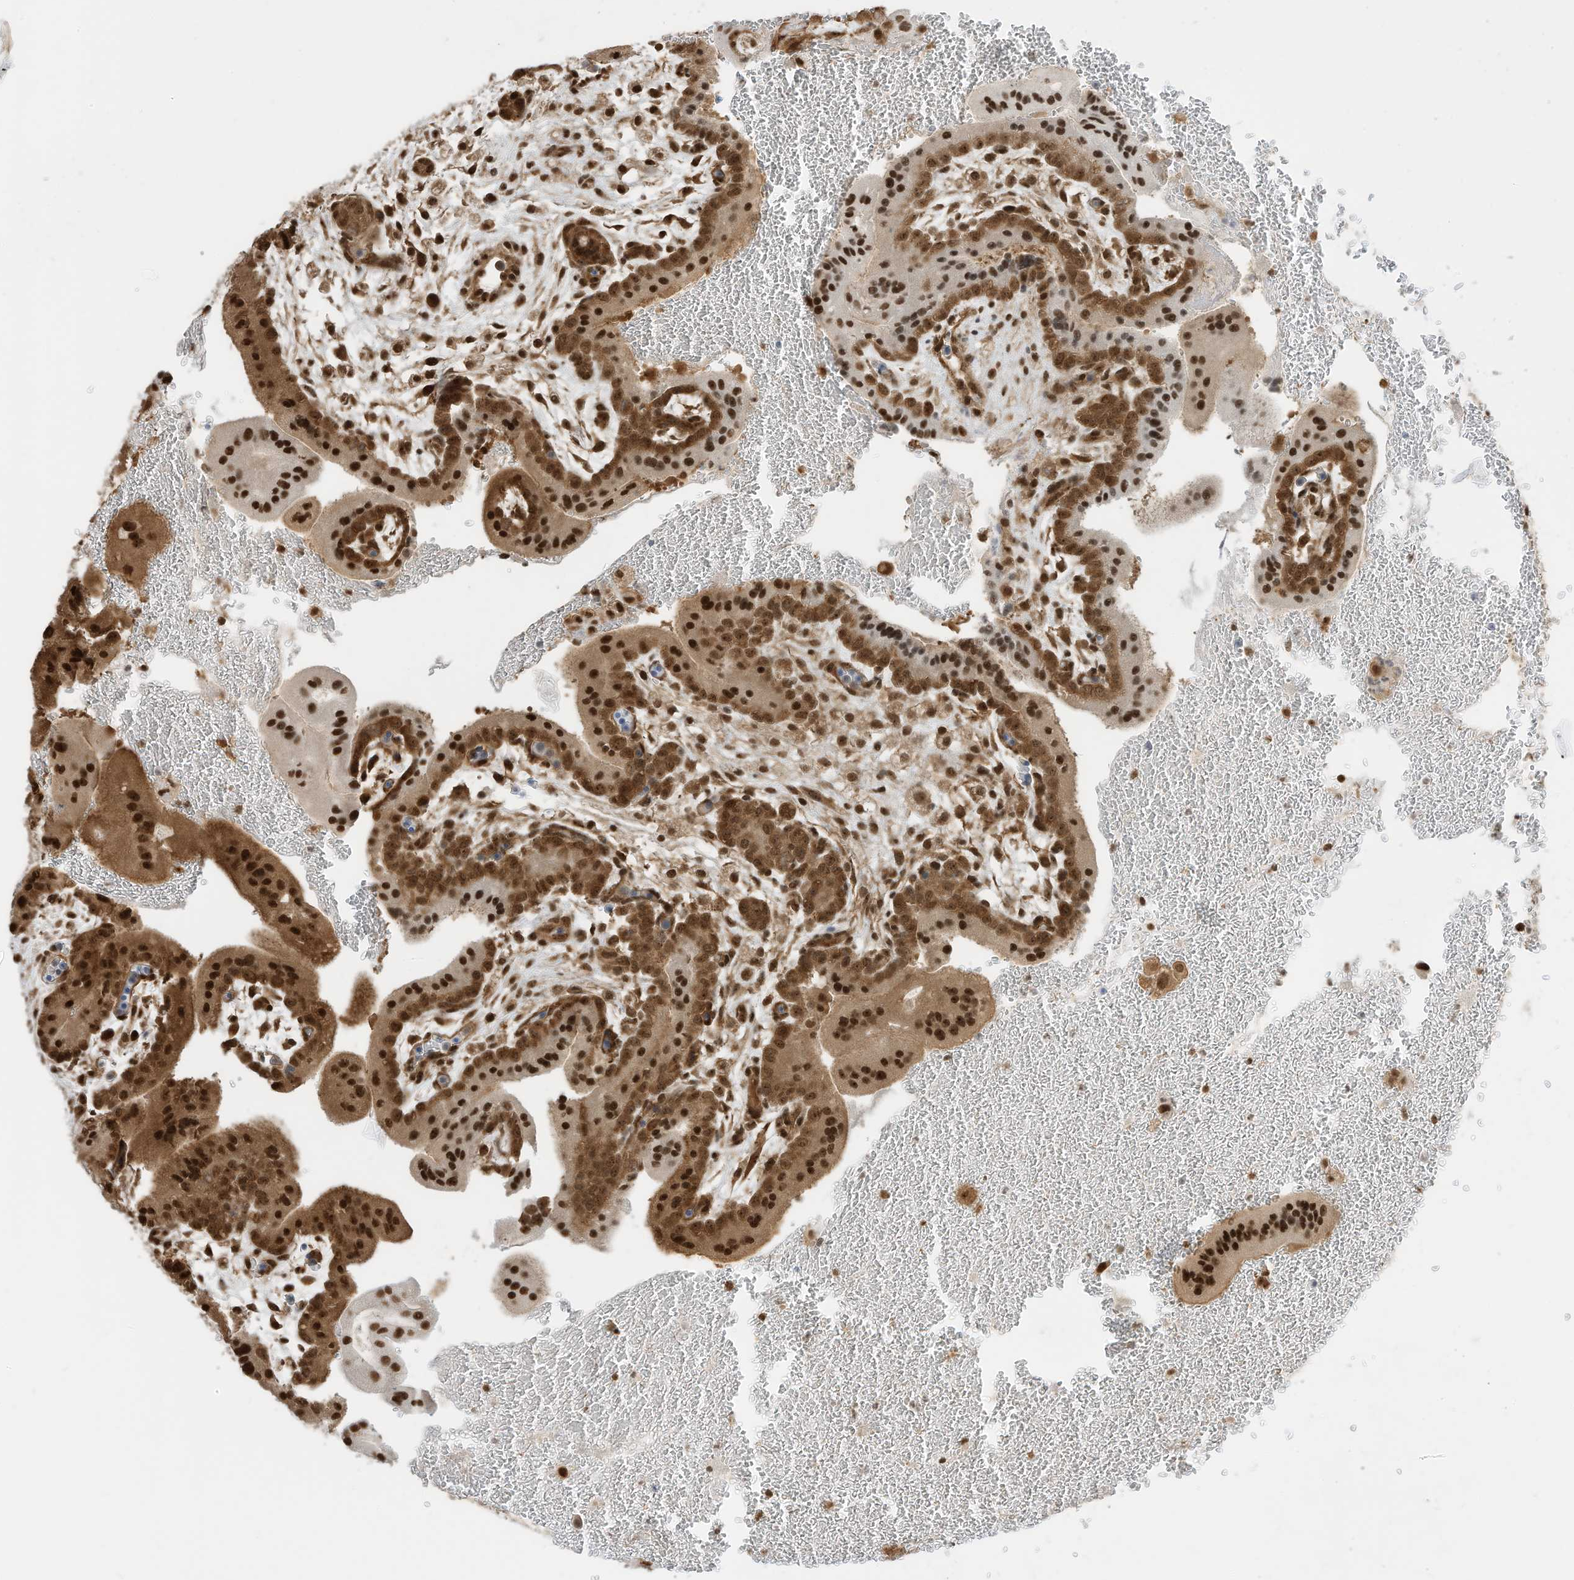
{"staining": {"intensity": "strong", "quantity": ">75%", "location": "cytoplasmic/membranous,nuclear"}, "tissue": "placenta", "cell_type": "Trophoblastic cells", "image_type": "normal", "snomed": [{"axis": "morphology", "description": "Normal tissue, NOS"}, {"axis": "topography", "description": "Placenta"}], "caption": "Brown immunohistochemical staining in unremarkable placenta reveals strong cytoplasmic/membranous,nuclear staining in approximately >75% of trophoblastic cells.", "gene": "ZNF195", "patient": {"sex": "female", "age": 35}}